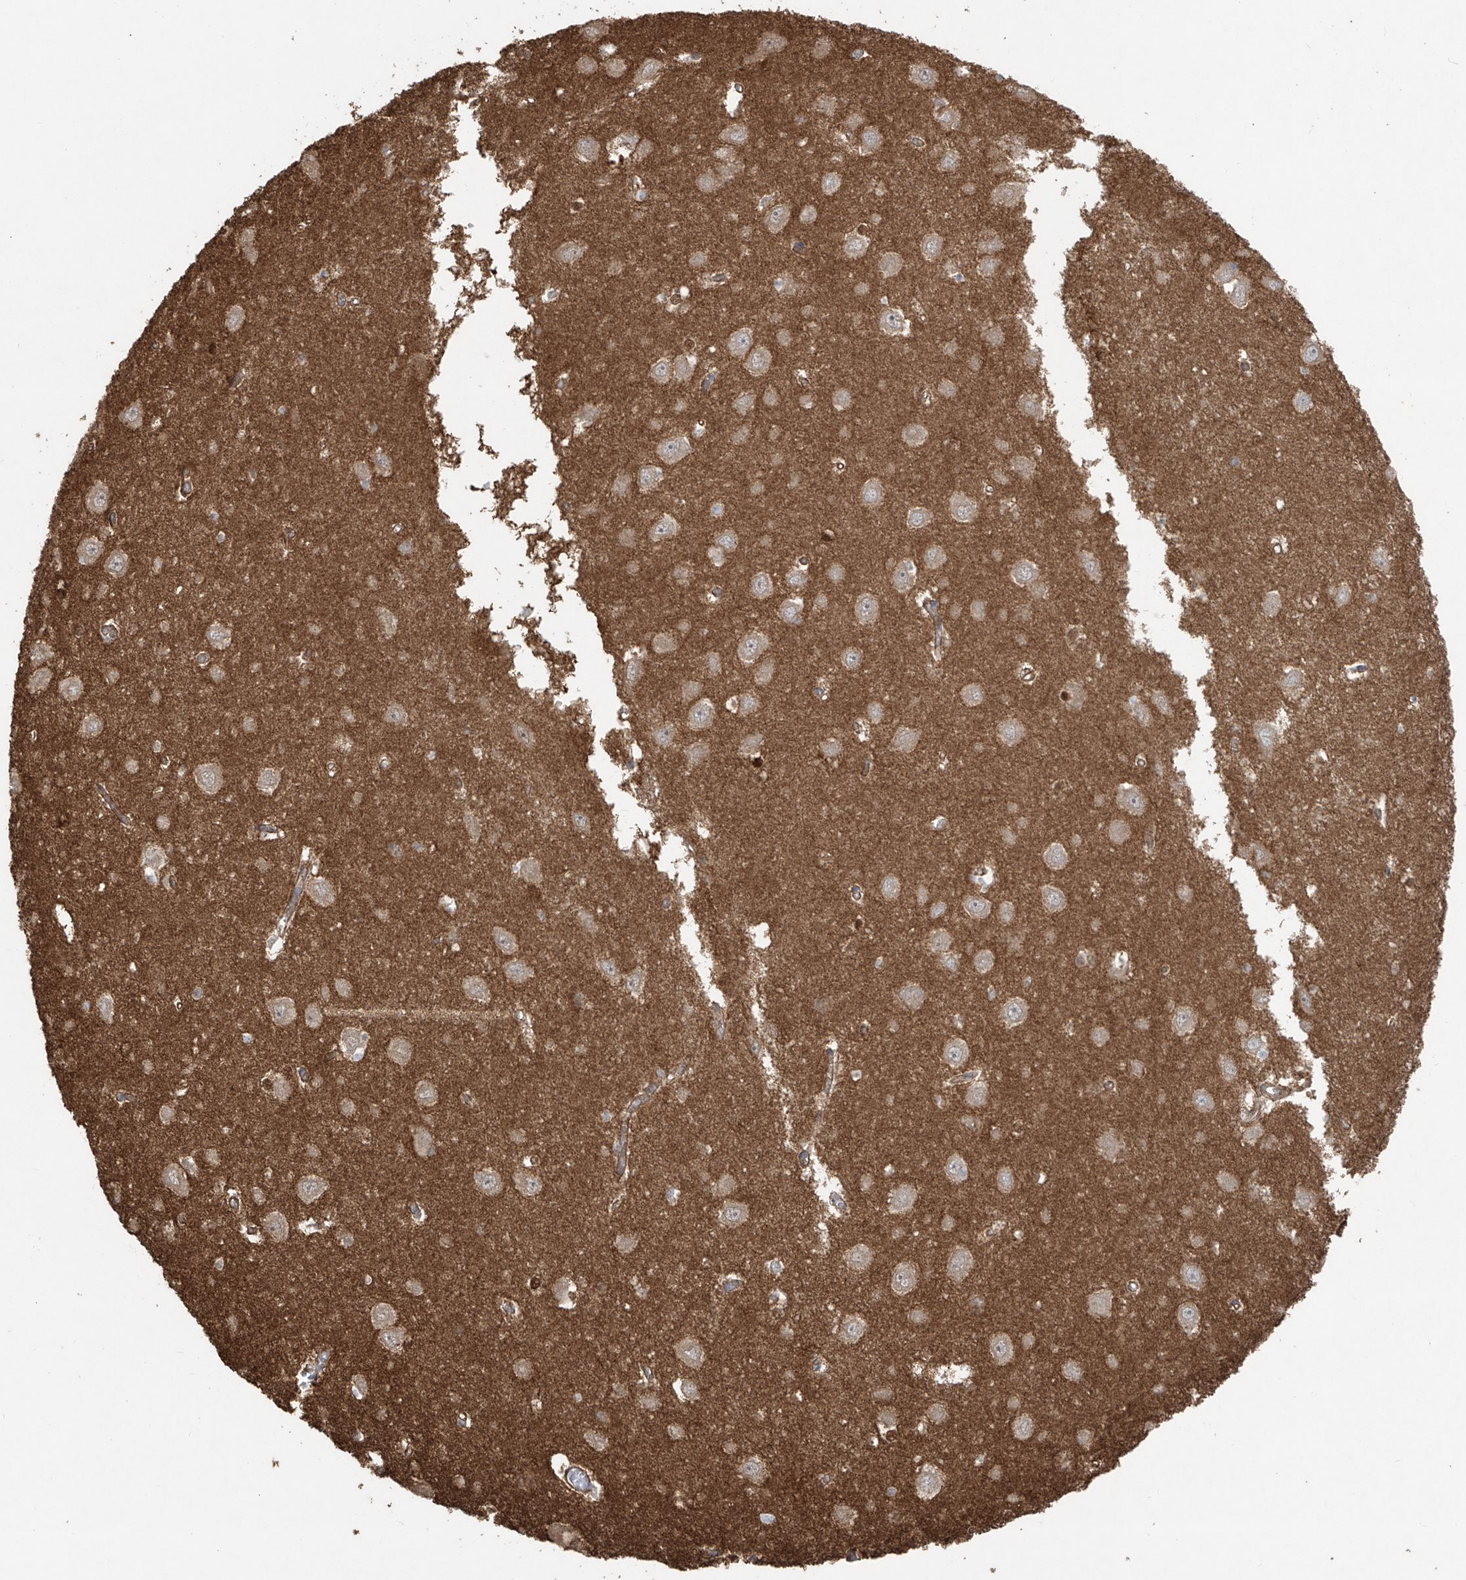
{"staining": {"intensity": "moderate", "quantity": "<25%", "location": "cytoplasmic/membranous"}, "tissue": "hippocampus", "cell_type": "Glial cells", "image_type": "normal", "snomed": [{"axis": "morphology", "description": "Normal tissue, NOS"}, {"axis": "topography", "description": "Hippocampus"}], "caption": "Protein expression analysis of unremarkable human hippocampus reveals moderate cytoplasmic/membranous staining in about <25% of glial cells.", "gene": "TUBE1", "patient": {"sex": "male", "age": 70}}